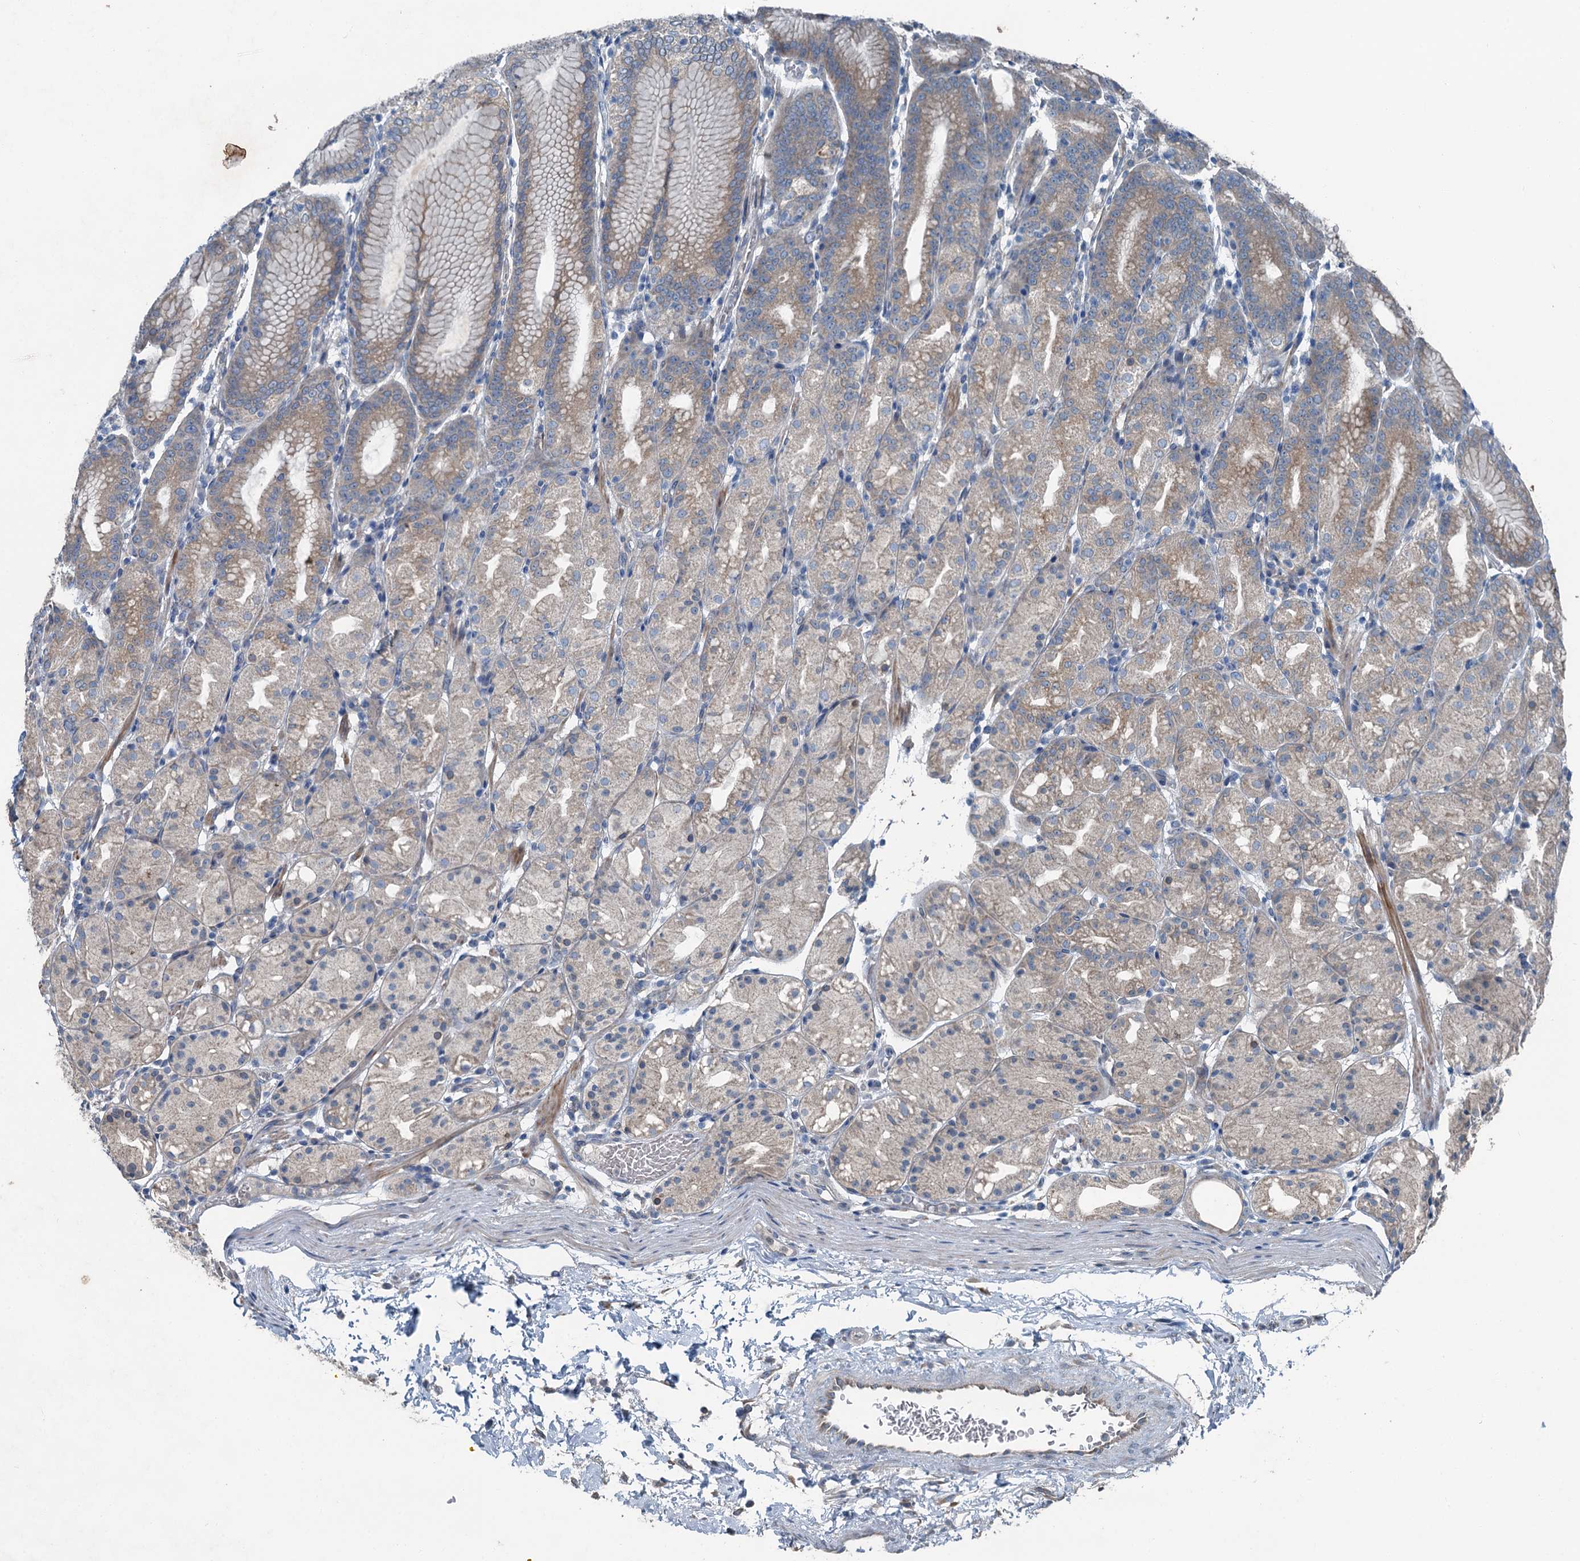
{"staining": {"intensity": "moderate", "quantity": "25%-75%", "location": "cytoplasmic/membranous"}, "tissue": "stomach", "cell_type": "Glandular cells", "image_type": "normal", "snomed": [{"axis": "morphology", "description": "Normal tissue, NOS"}, {"axis": "topography", "description": "Stomach, upper"}], "caption": "Brown immunohistochemical staining in normal stomach exhibits moderate cytoplasmic/membranous staining in about 25%-75% of glandular cells.", "gene": "C6orf120", "patient": {"sex": "male", "age": 48}}